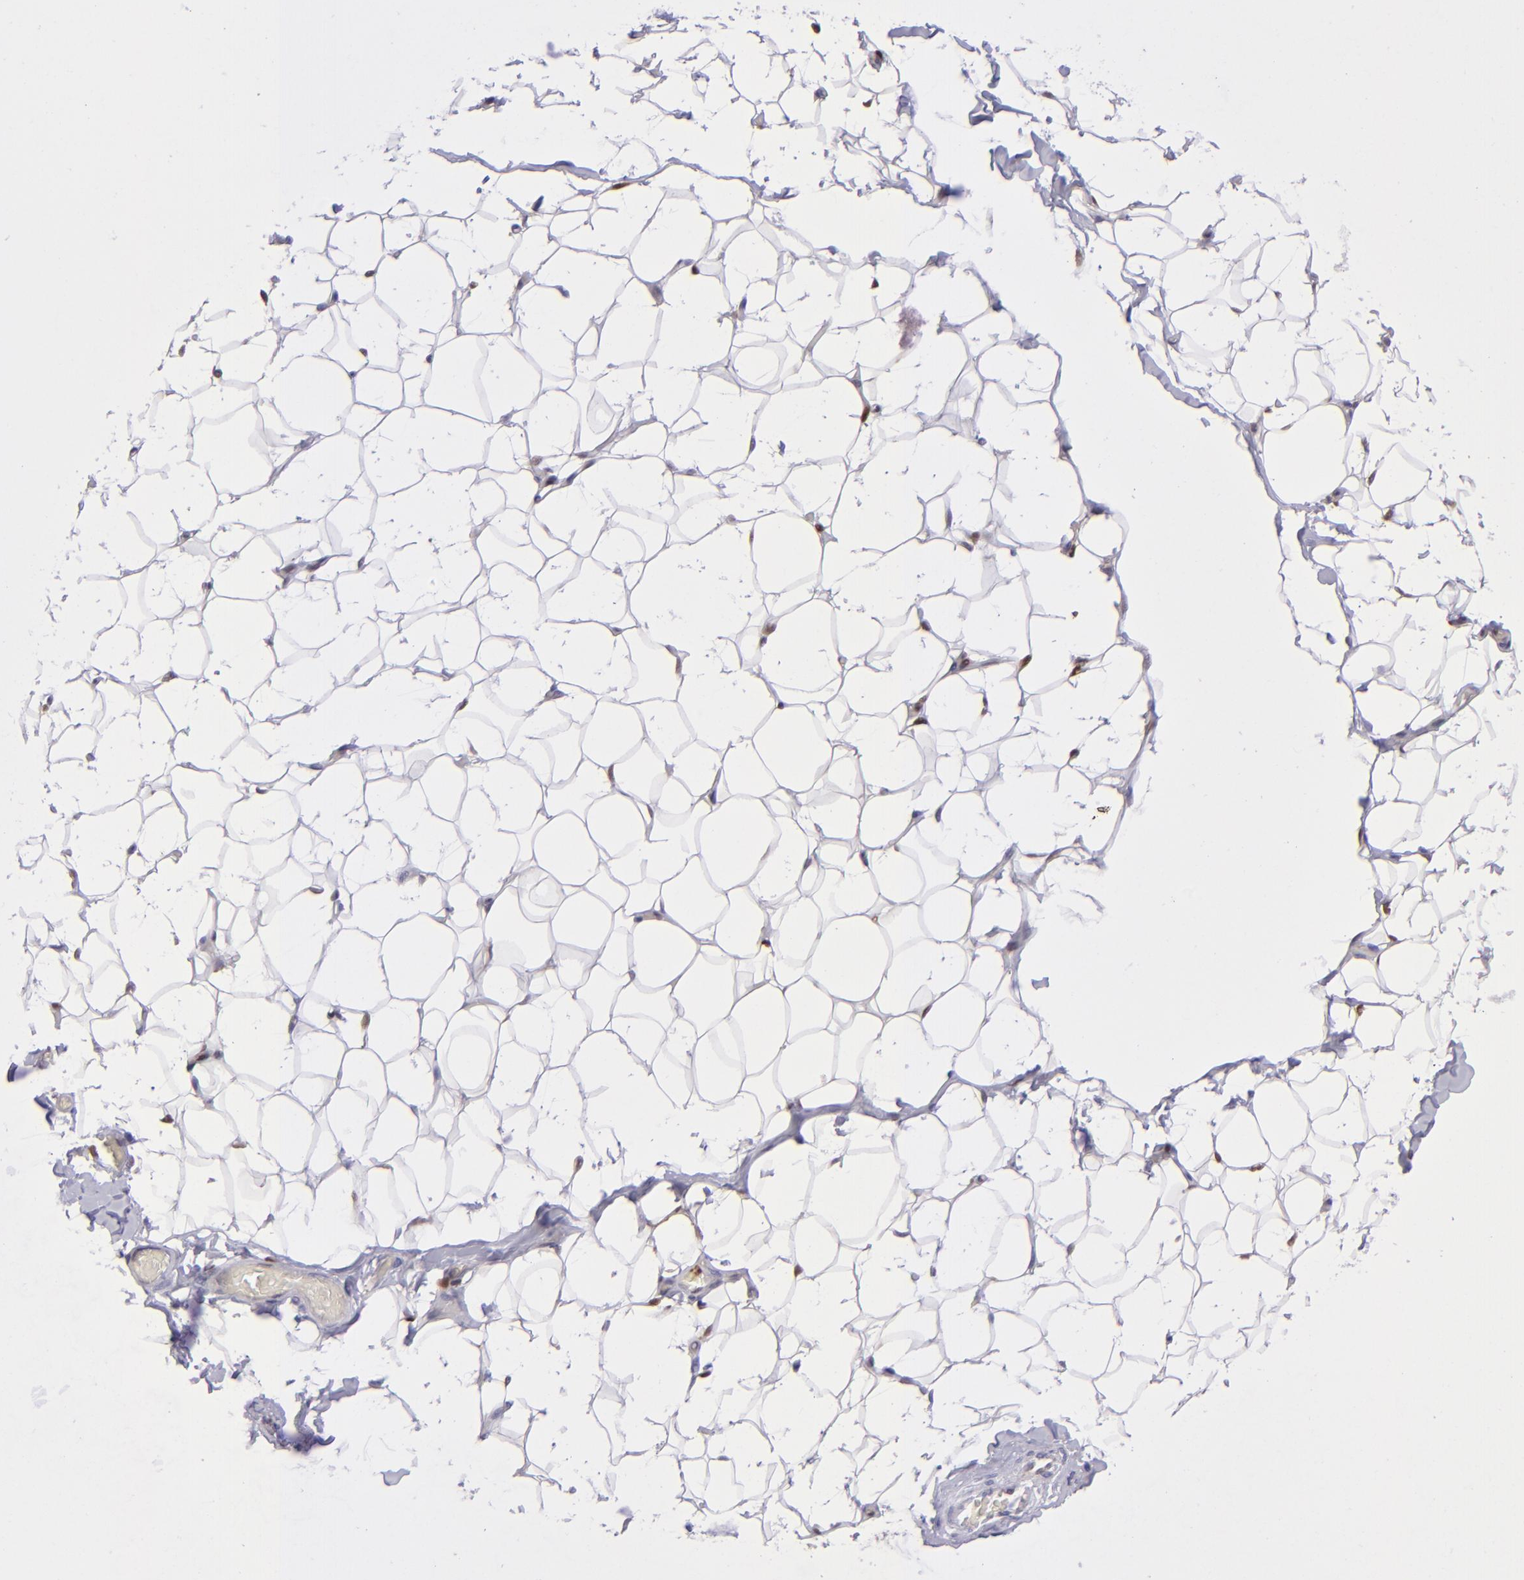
{"staining": {"intensity": "weak", "quantity": "25%-75%", "location": "cytoplasmic/membranous"}, "tissue": "adipose tissue", "cell_type": "Adipocytes", "image_type": "normal", "snomed": [{"axis": "morphology", "description": "Normal tissue, NOS"}, {"axis": "topography", "description": "Soft tissue"}], "caption": "Immunohistochemistry (IHC) of normal adipose tissue exhibits low levels of weak cytoplasmic/membranous expression in approximately 25%-75% of adipocytes. Using DAB (brown) and hematoxylin (blue) stains, captured at high magnification using brightfield microscopy.", "gene": "TYMP", "patient": {"sex": "male", "age": 26}}